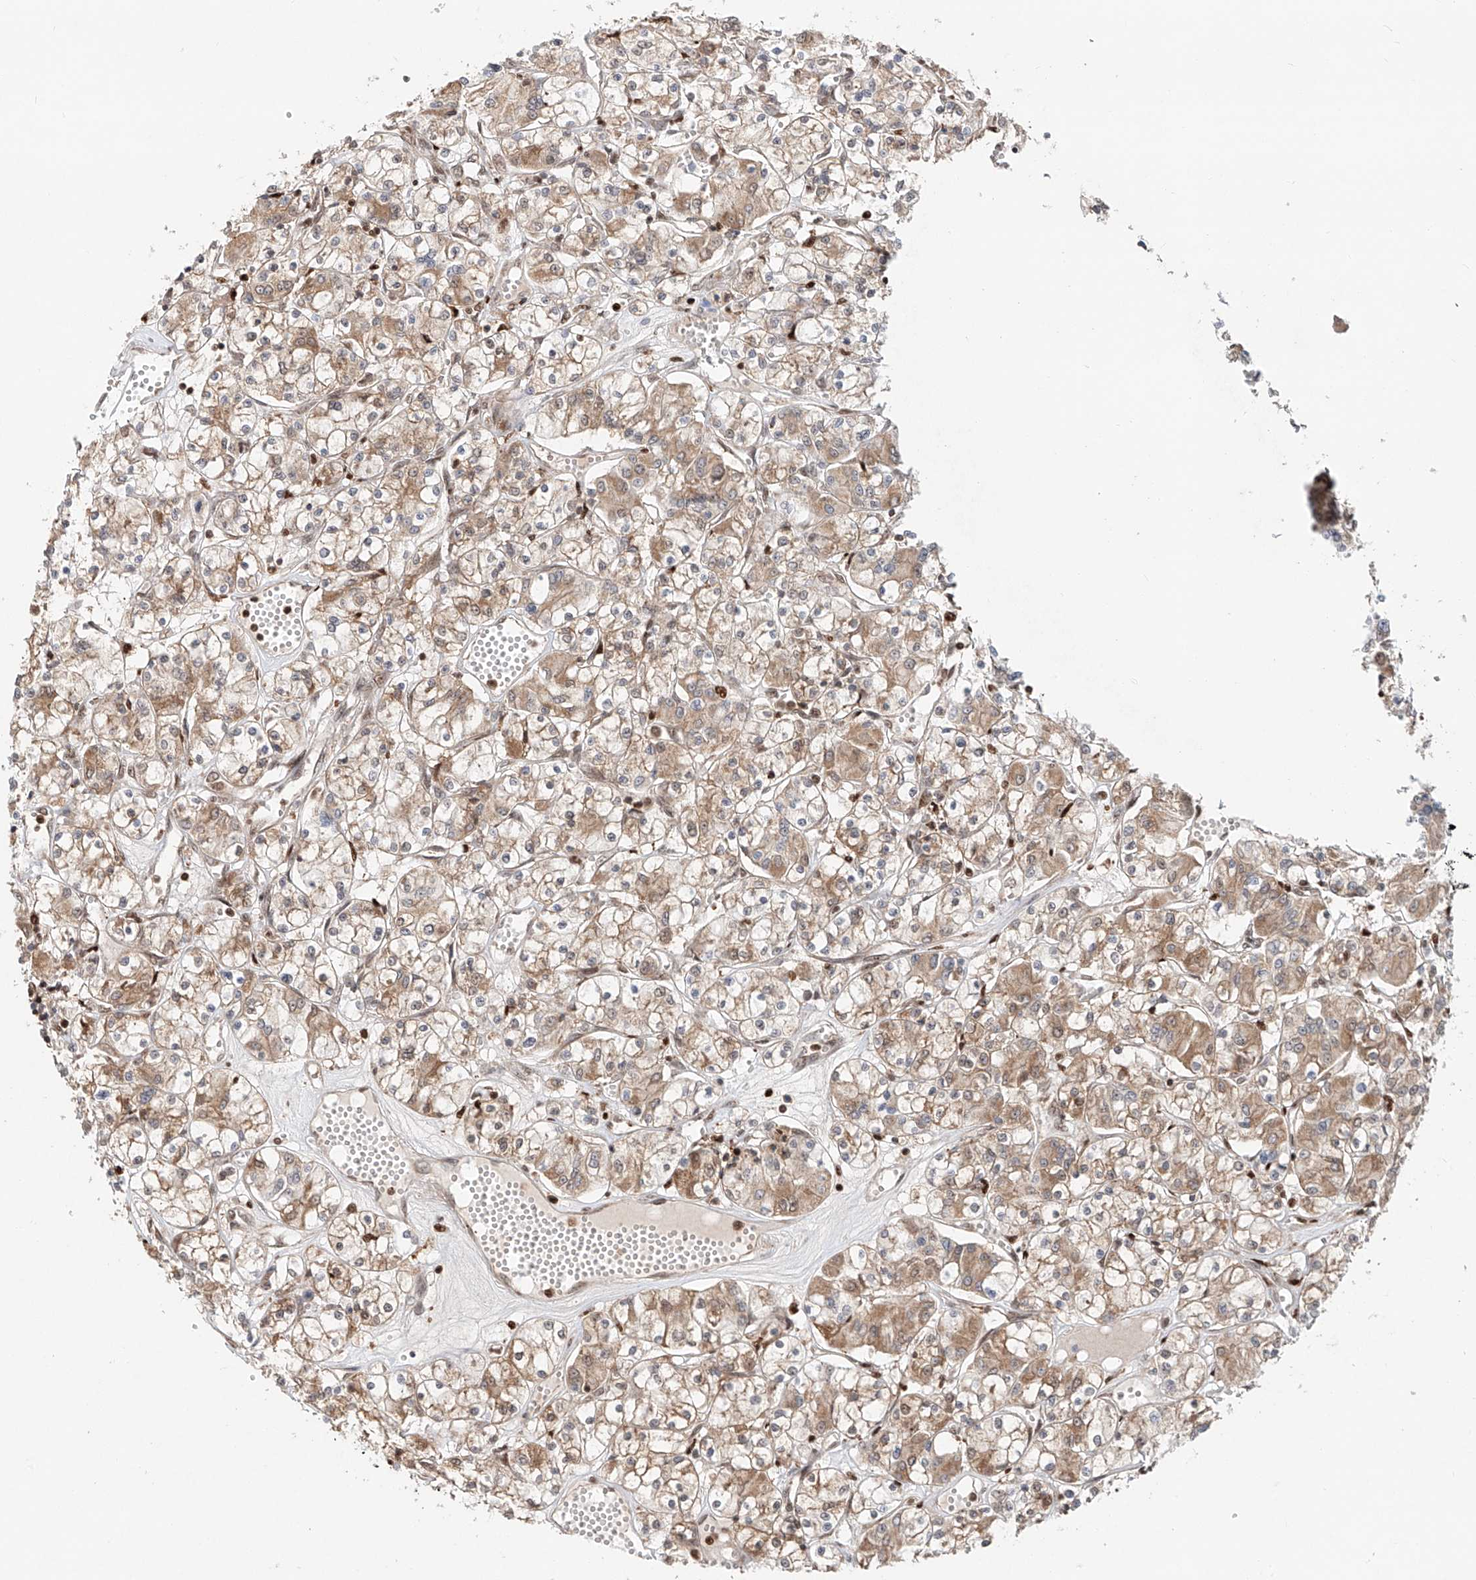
{"staining": {"intensity": "moderate", "quantity": "25%-75%", "location": "cytoplasmic/membranous"}, "tissue": "renal cancer", "cell_type": "Tumor cells", "image_type": "cancer", "snomed": [{"axis": "morphology", "description": "Adenocarcinoma, NOS"}, {"axis": "topography", "description": "Kidney"}], "caption": "Renal cancer (adenocarcinoma) tissue exhibits moderate cytoplasmic/membranous expression in about 25%-75% of tumor cells", "gene": "DZIP1L", "patient": {"sex": "female", "age": 59}}